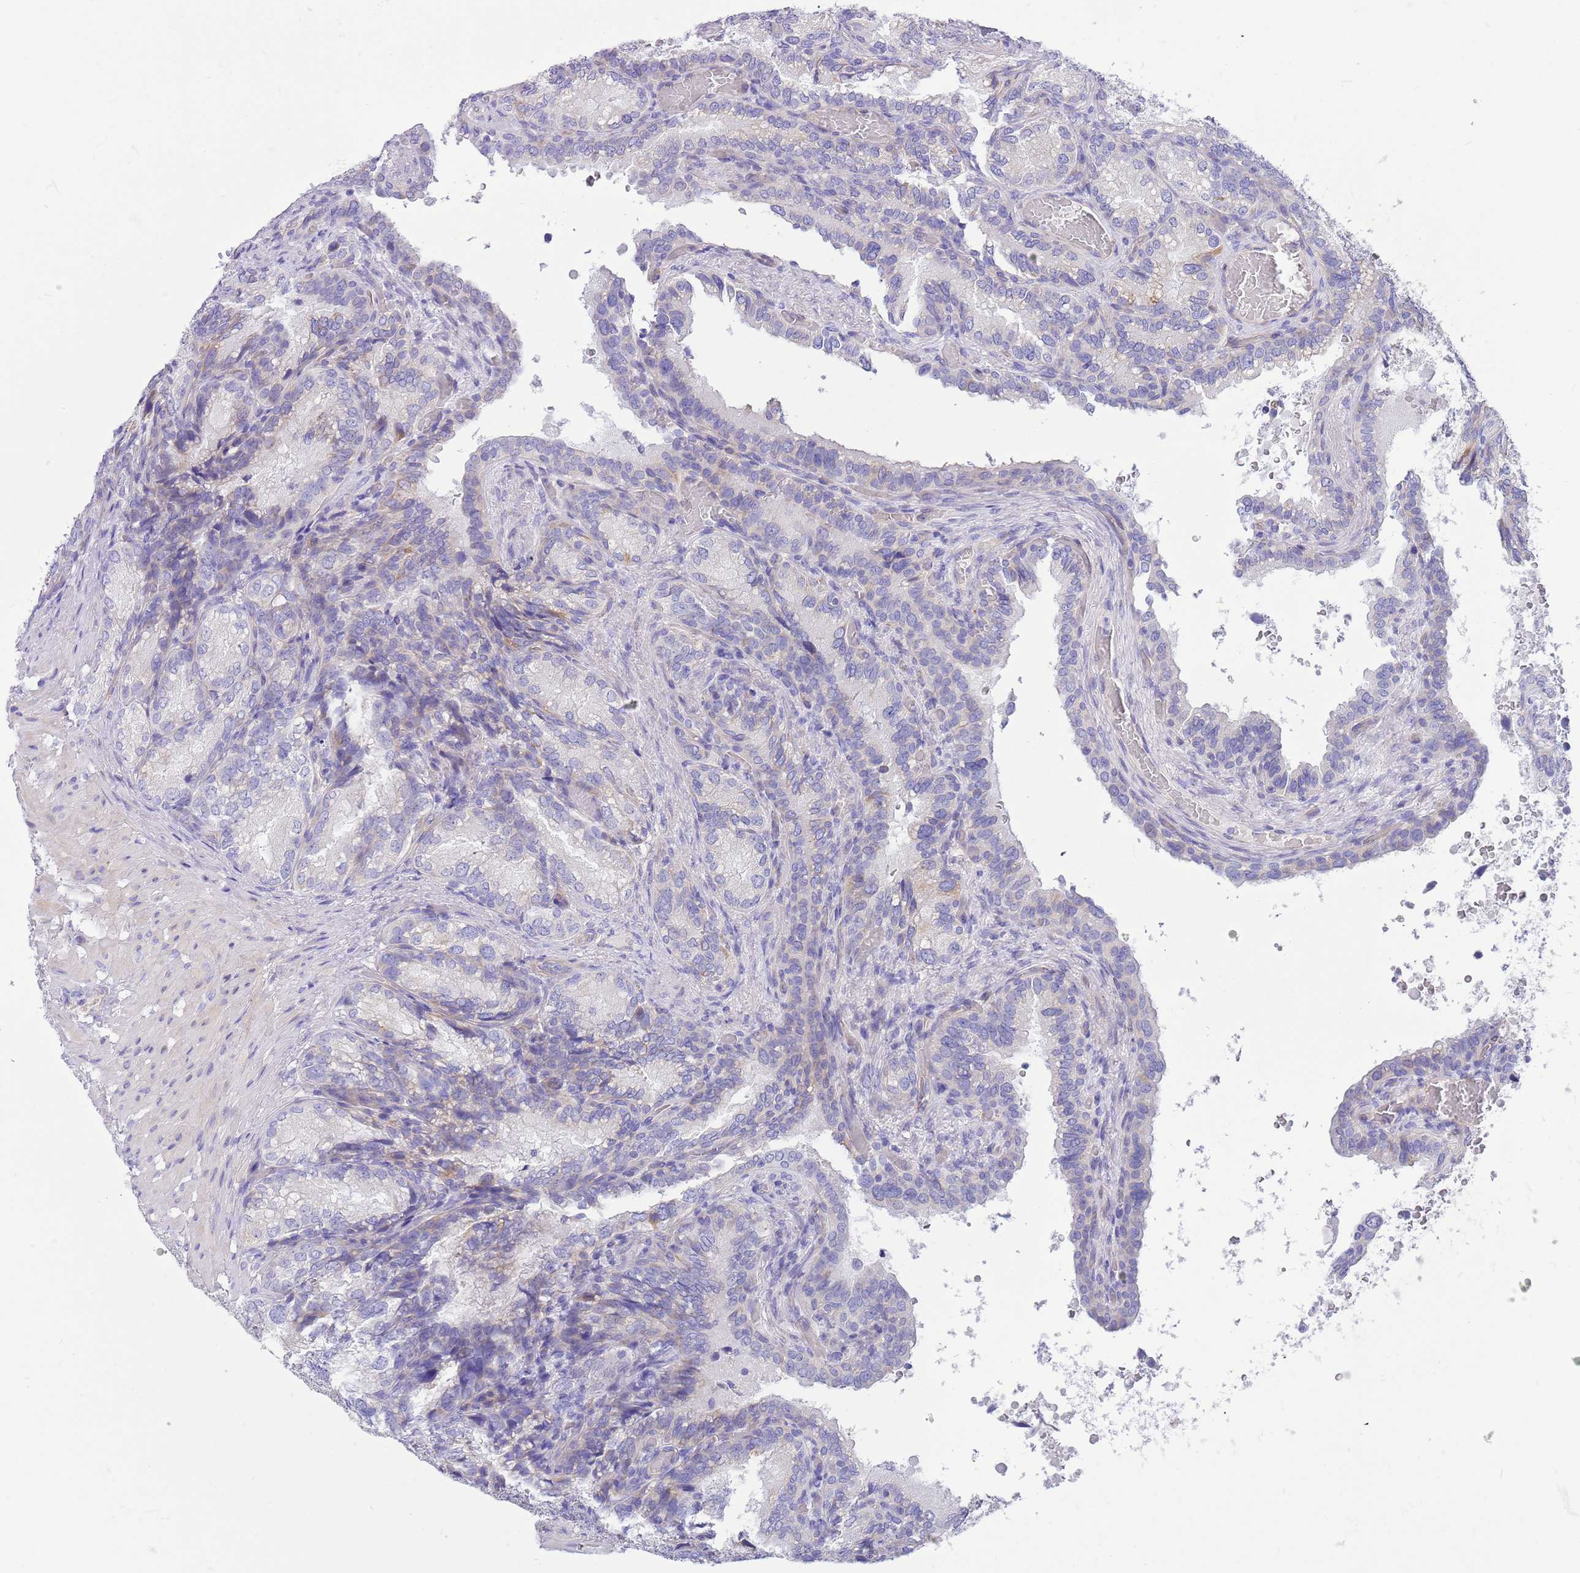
{"staining": {"intensity": "negative", "quantity": "none", "location": "none"}, "tissue": "seminal vesicle", "cell_type": "Glandular cells", "image_type": "normal", "snomed": [{"axis": "morphology", "description": "Normal tissue, NOS"}, {"axis": "topography", "description": "Seminal veicle"}], "caption": "This is an immunohistochemistry (IHC) image of unremarkable seminal vesicle. There is no positivity in glandular cells.", "gene": "SERINC3", "patient": {"sex": "male", "age": 58}}